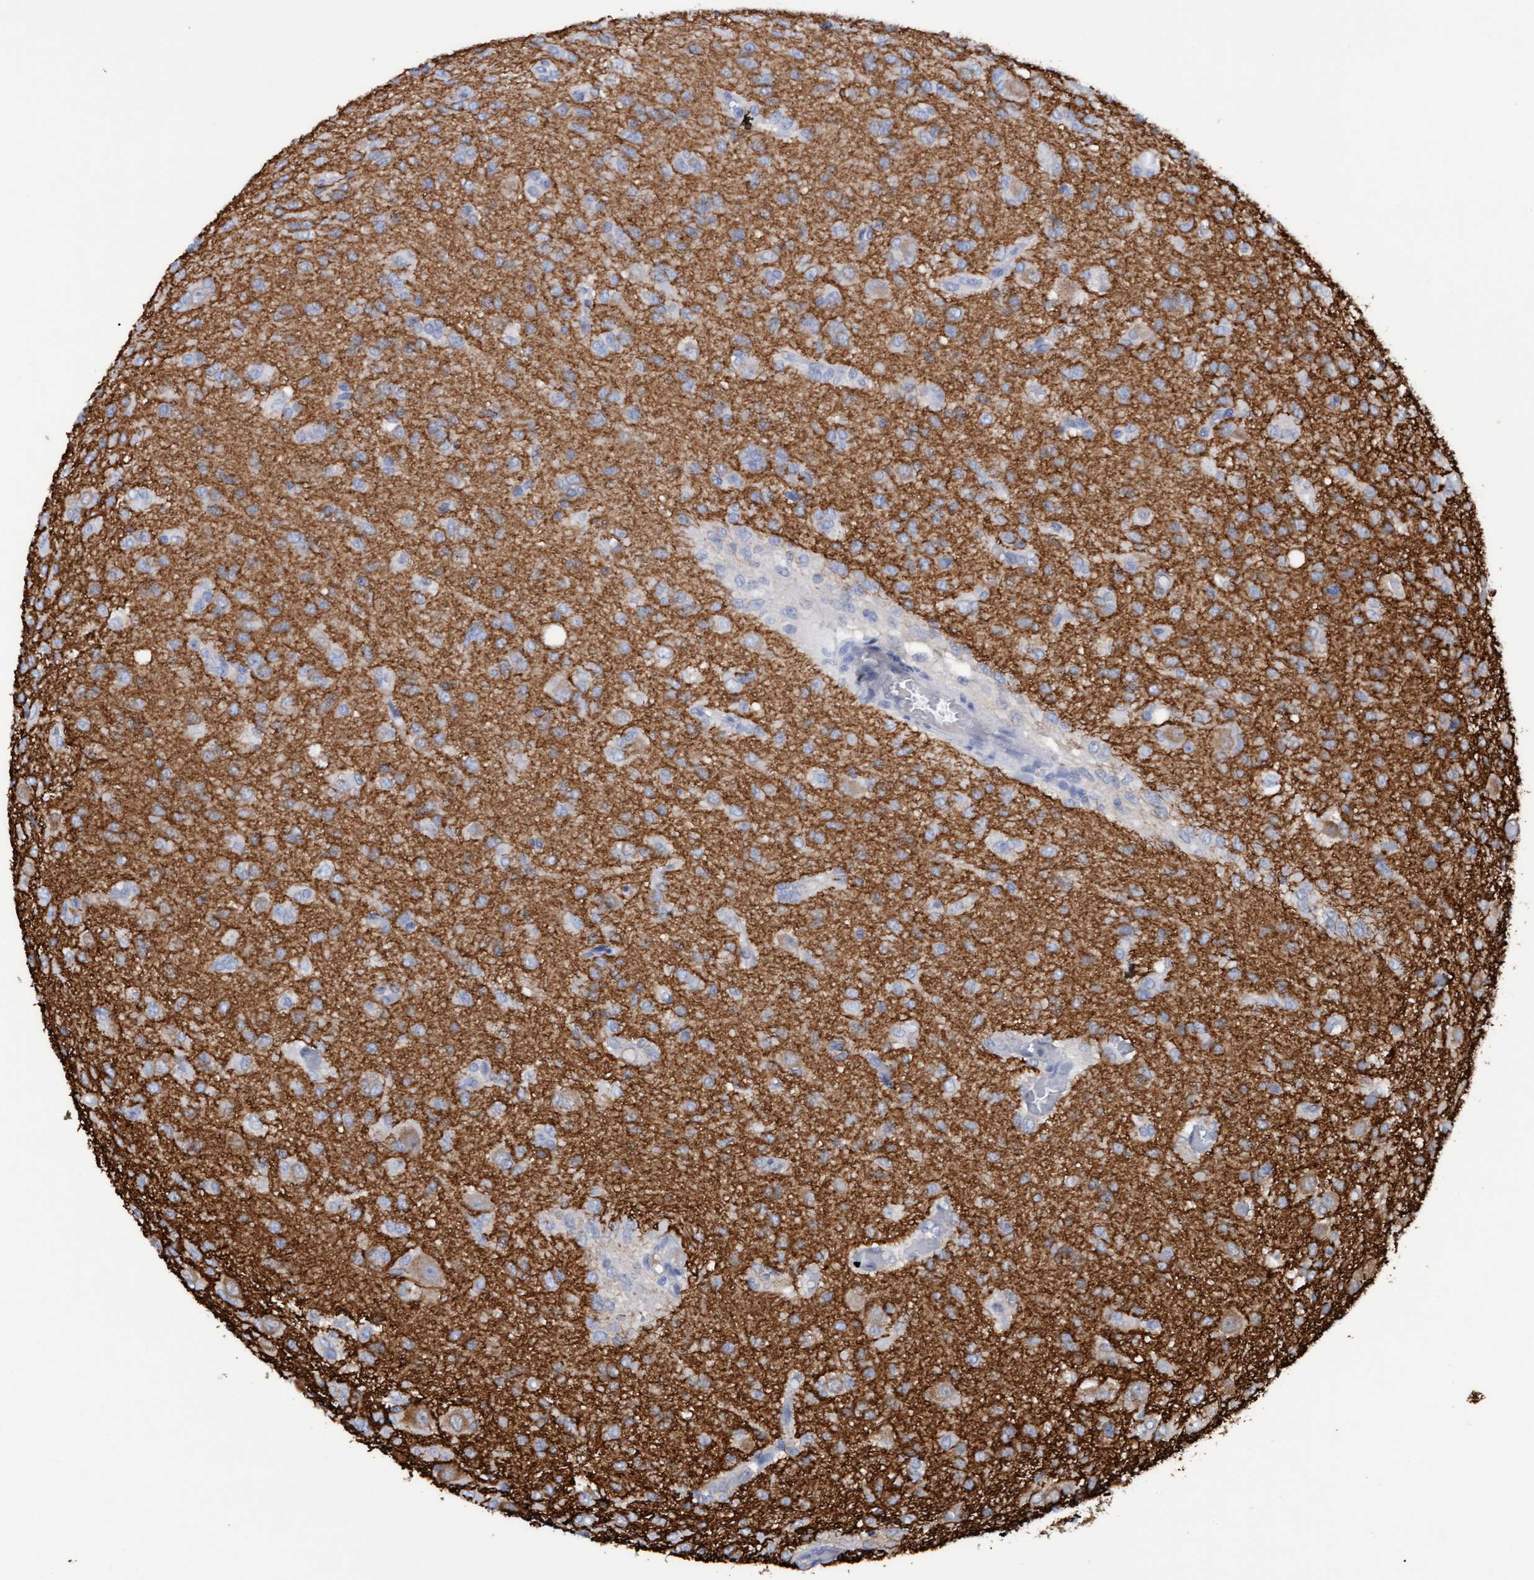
{"staining": {"intensity": "weak", "quantity": "<25%", "location": "cytoplasmic/membranous"}, "tissue": "glioma", "cell_type": "Tumor cells", "image_type": "cancer", "snomed": [{"axis": "morphology", "description": "Glioma, malignant, High grade"}, {"axis": "topography", "description": "Brain"}], "caption": "This is an immunohistochemistry (IHC) image of glioma. There is no staining in tumor cells.", "gene": "STXBP1", "patient": {"sex": "female", "age": 59}}